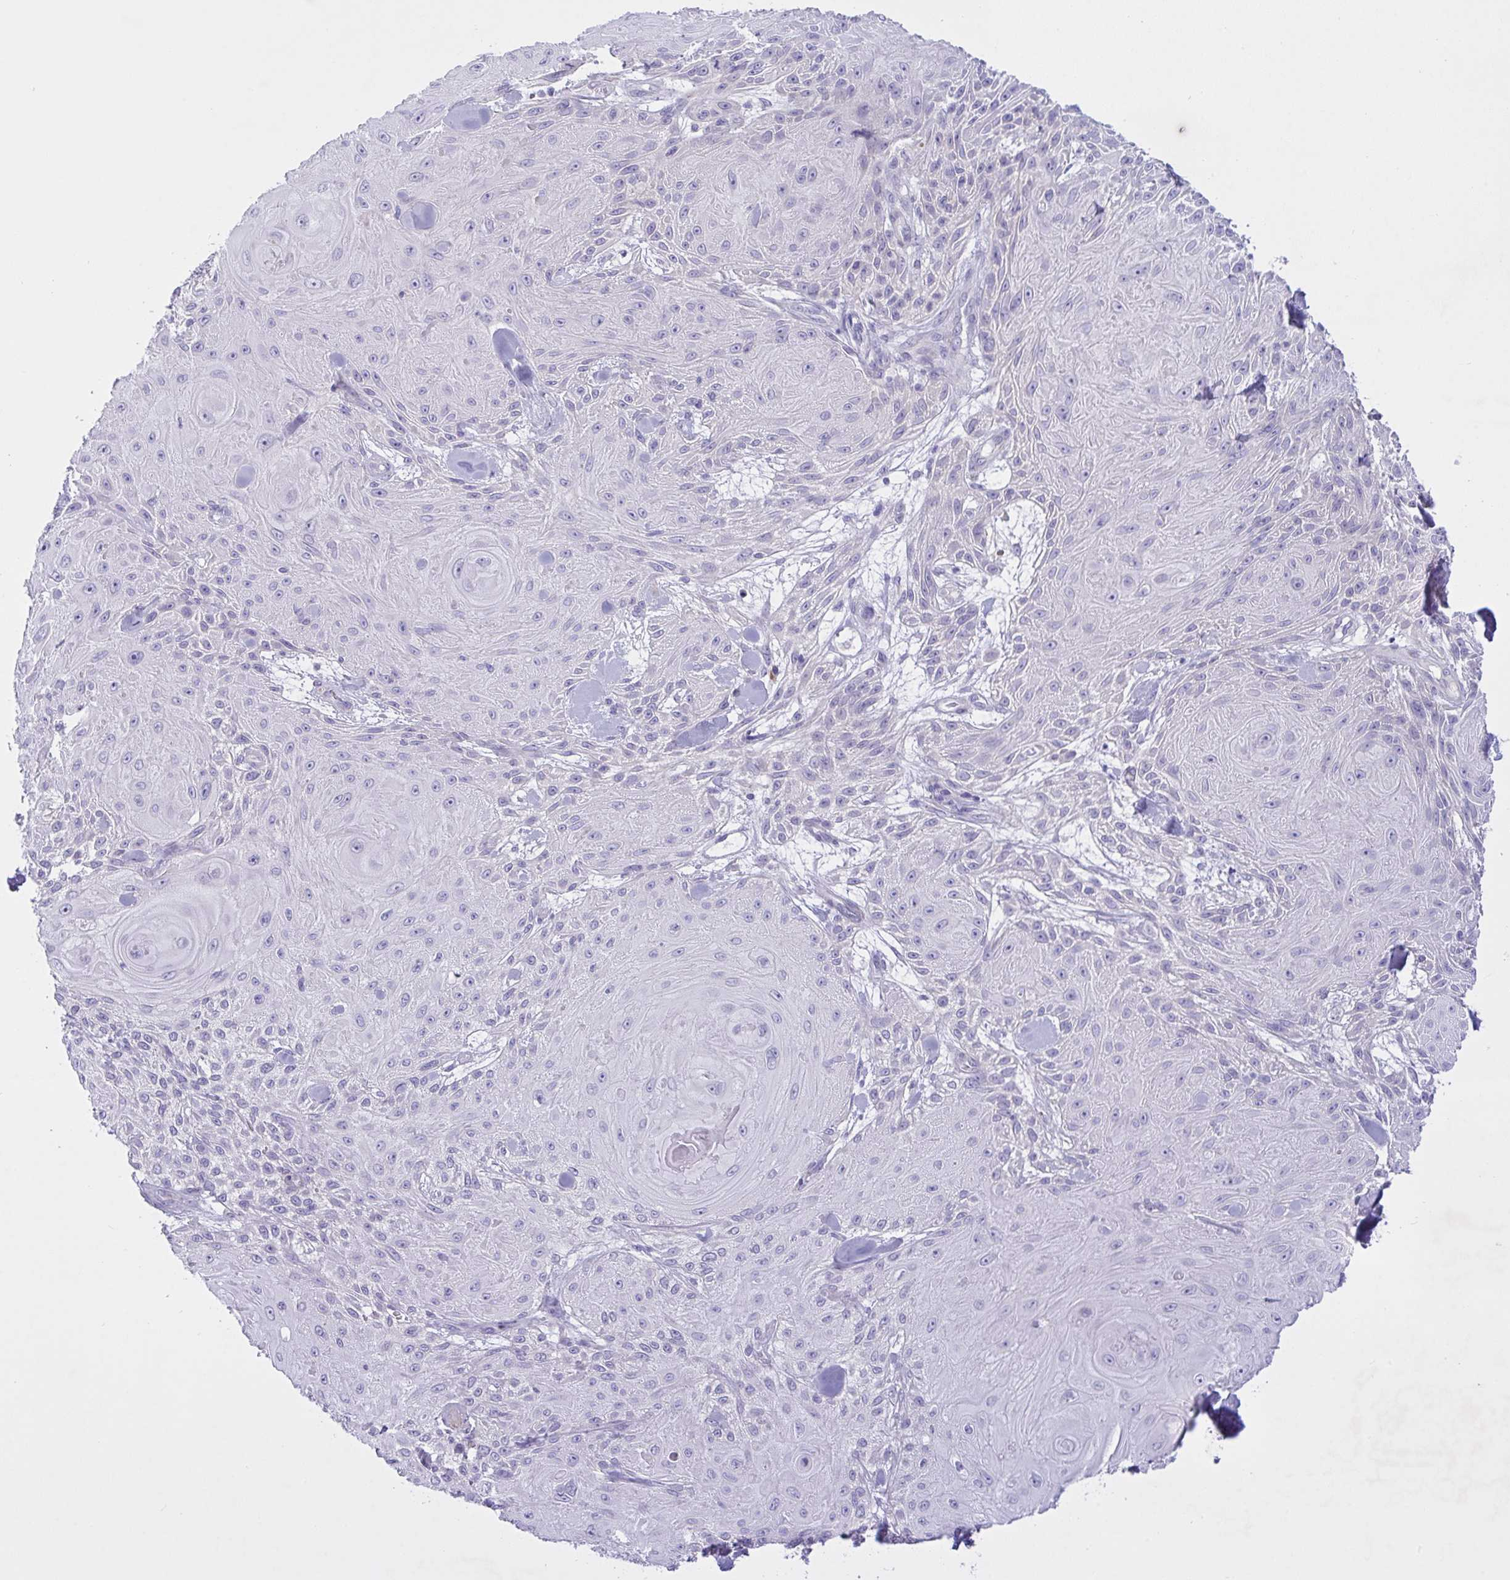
{"staining": {"intensity": "negative", "quantity": "none", "location": "none"}, "tissue": "skin cancer", "cell_type": "Tumor cells", "image_type": "cancer", "snomed": [{"axis": "morphology", "description": "Squamous cell carcinoma, NOS"}, {"axis": "topography", "description": "Skin"}], "caption": "The micrograph exhibits no staining of tumor cells in skin cancer.", "gene": "FAM86B1", "patient": {"sex": "male", "age": 88}}